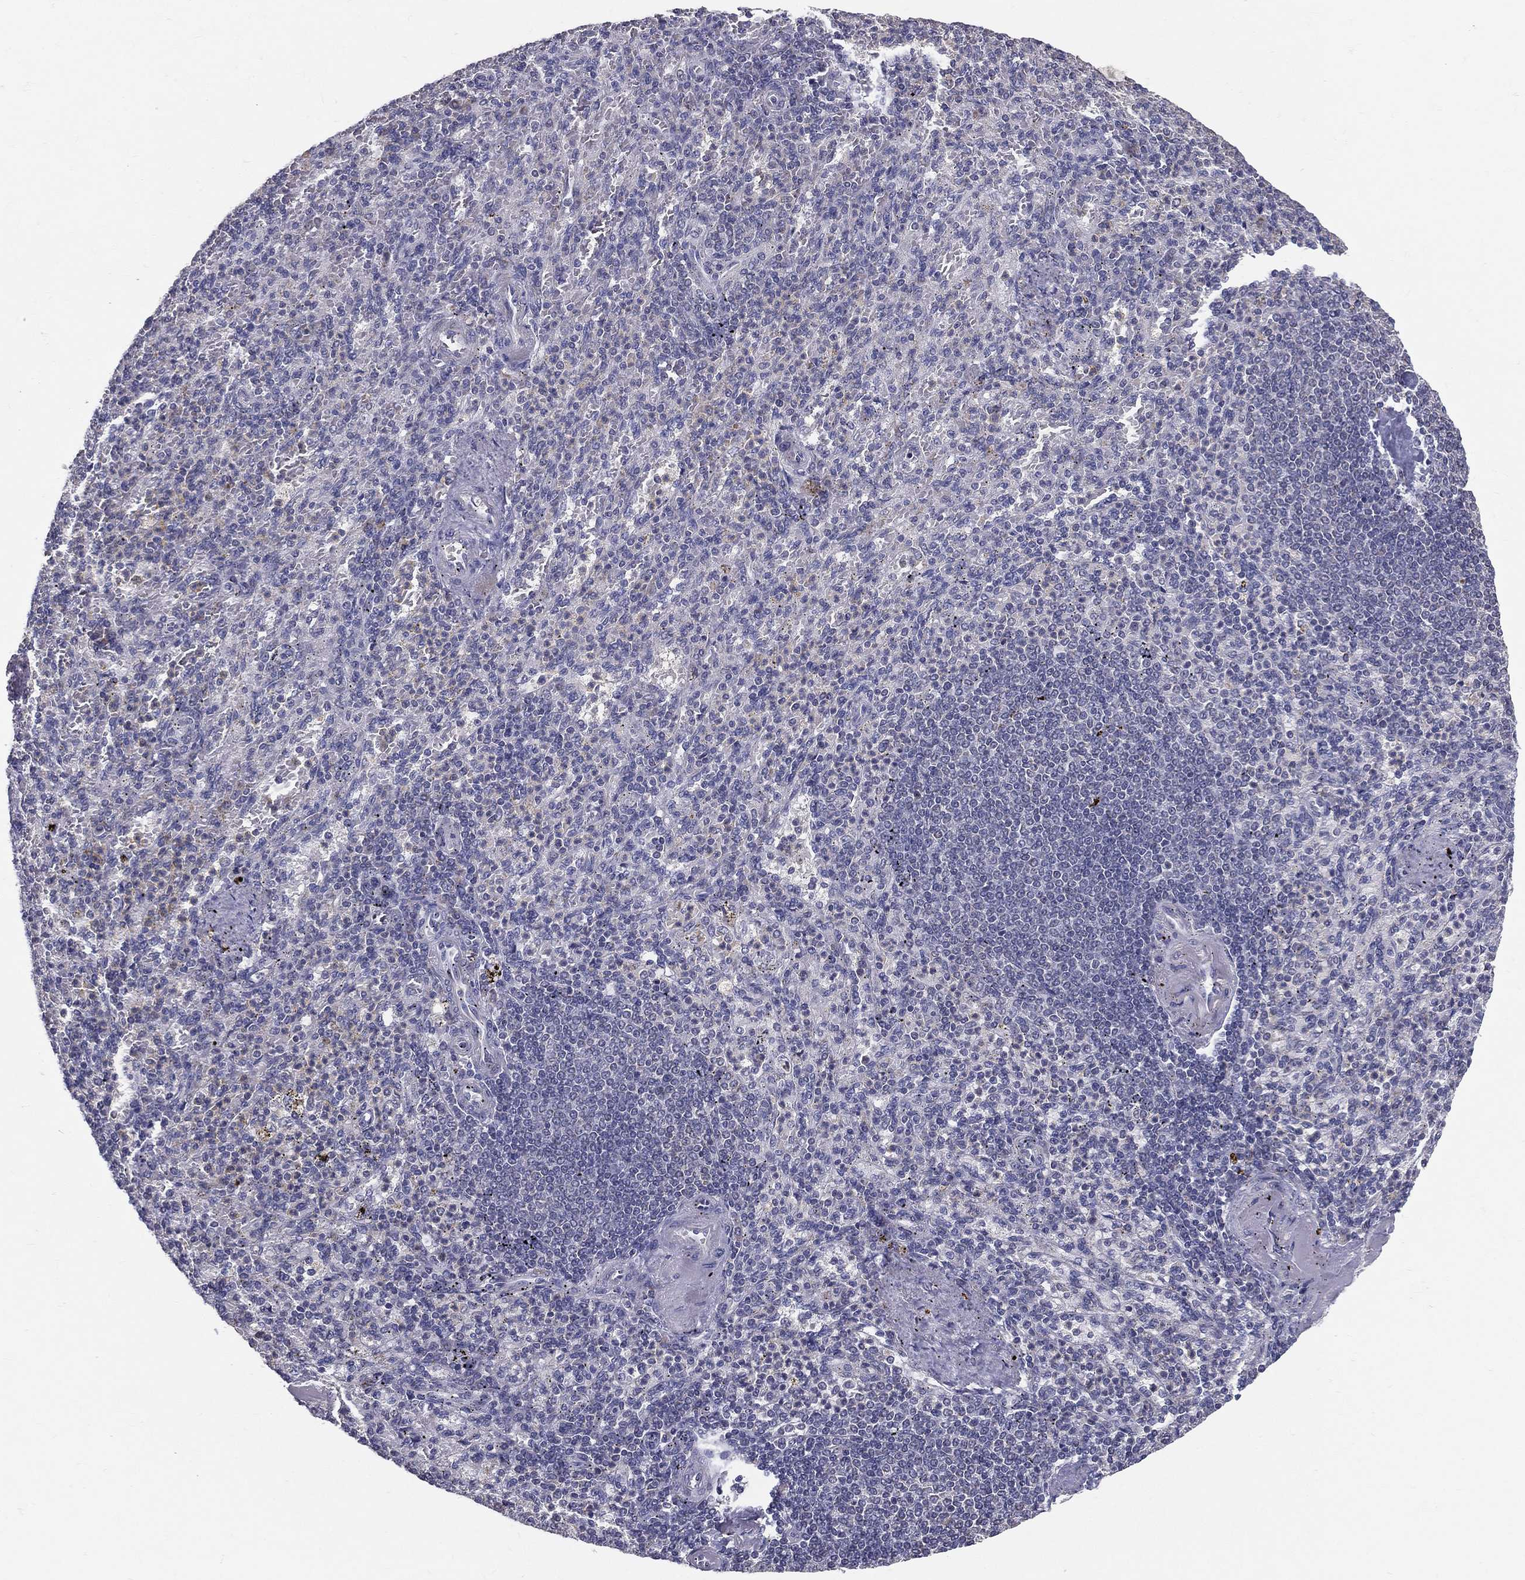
{"staining": {"intensity": "negative", "quantity": "none", "location": "none"}, "tissue": "spleen", "cell_type": "Cells in red pulp", "image_type": "normal", "snomed": [{"axis": "morphology", "description": "Normal tissue, NOS"}, {"axis": "topography", "description": "Spleen"}], "caption": "Unremarkable spleen was stained to show a protein in brown. There is no significant expression in cells in red pulp.", "gene": "PCSK1", "patient": {"sex": "female", "age": 74}}